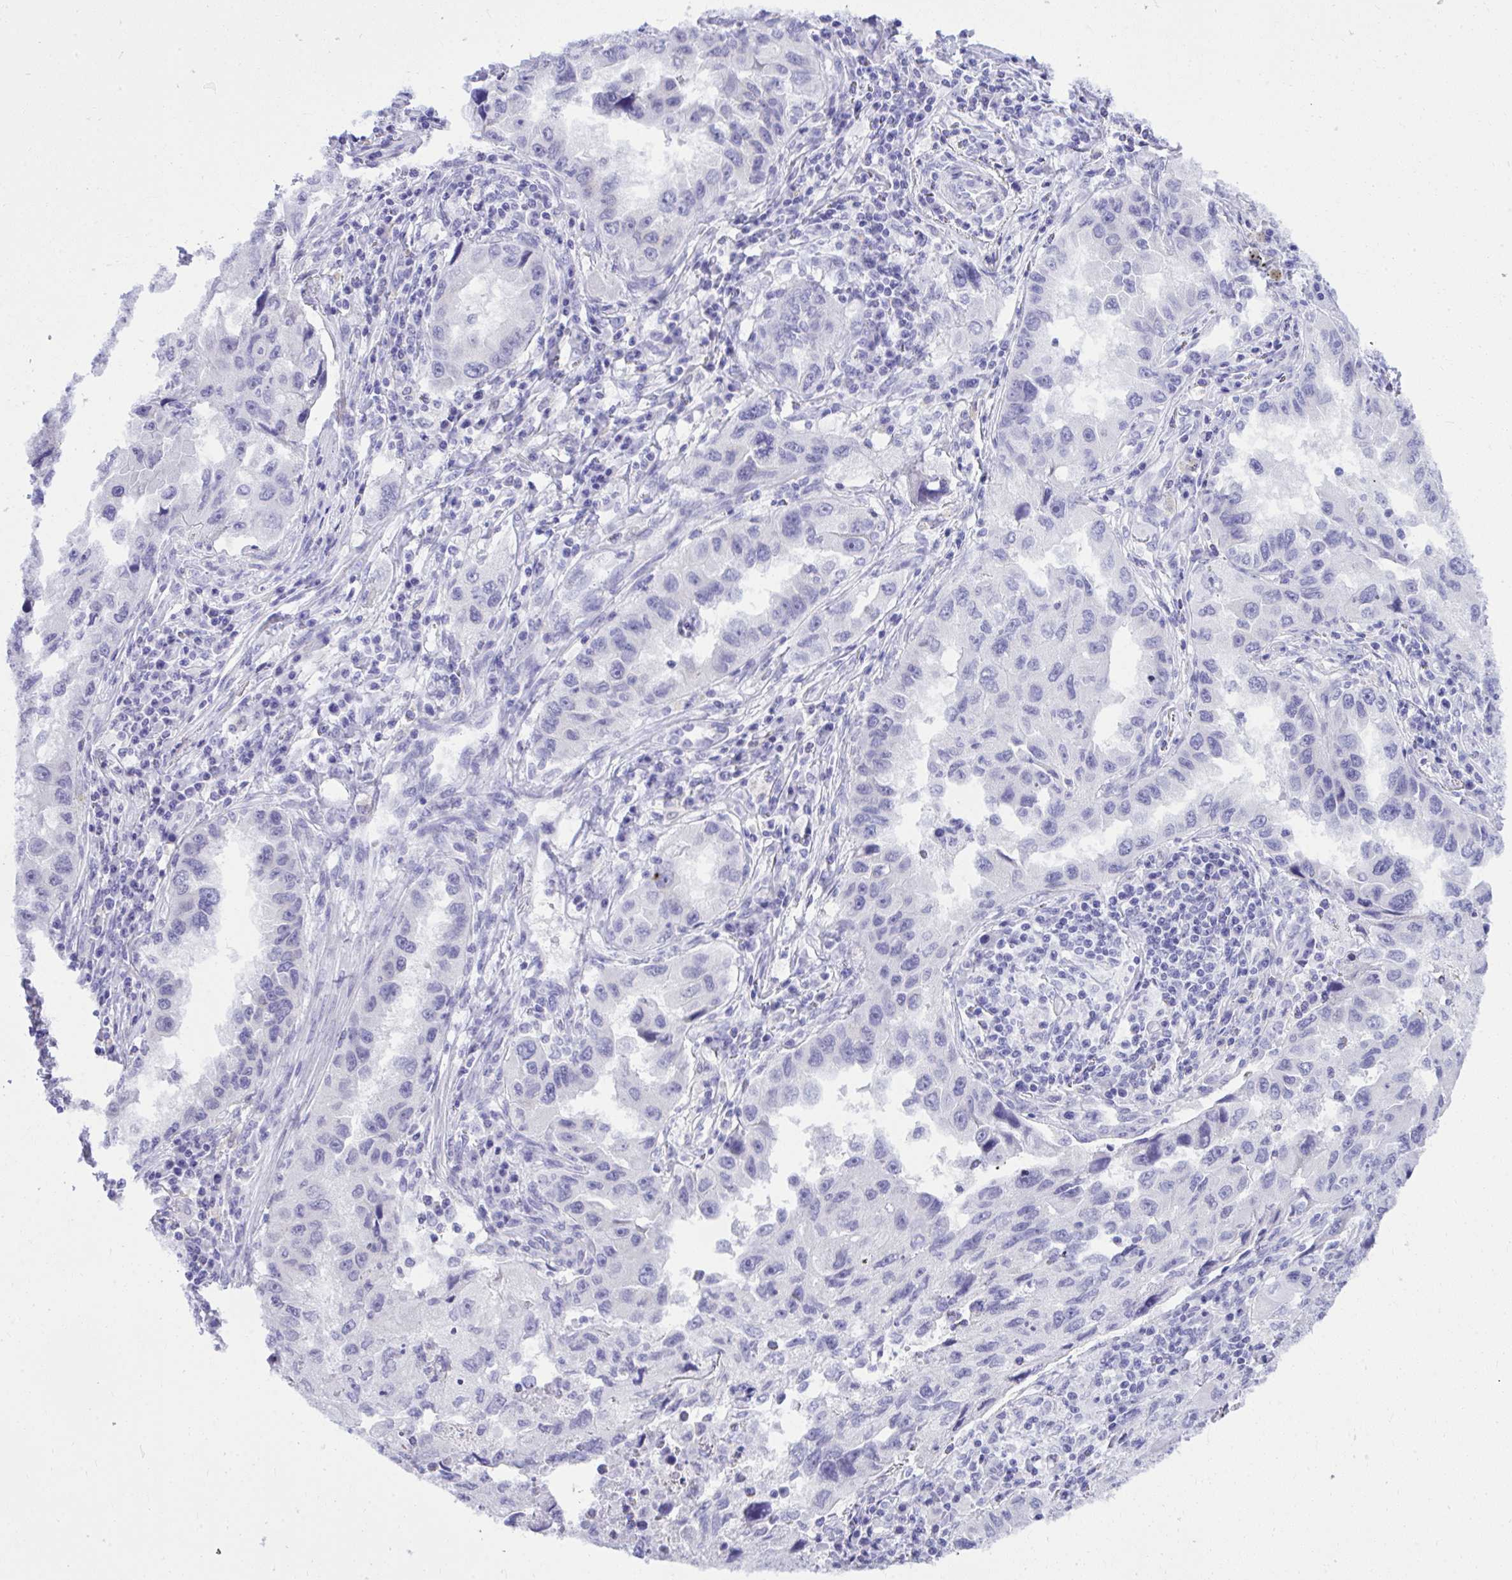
{"staining": {"intensity": "negative", "quantity": "none", "location": "none"}, "tissue": "lung cancer", "cell_type": "Tumor cells", "image_type": "cancer", "snomed": [{"axis": "morphology", "description": "Adenocarcinoma, NOS"}, {"axis": "topography", "description": "Lung"}], "caption": "The image demonstrates no staining of tumor cells in lung cancer.", "gene": "PSD", "patient": {"sex": "female", "age": 73}}